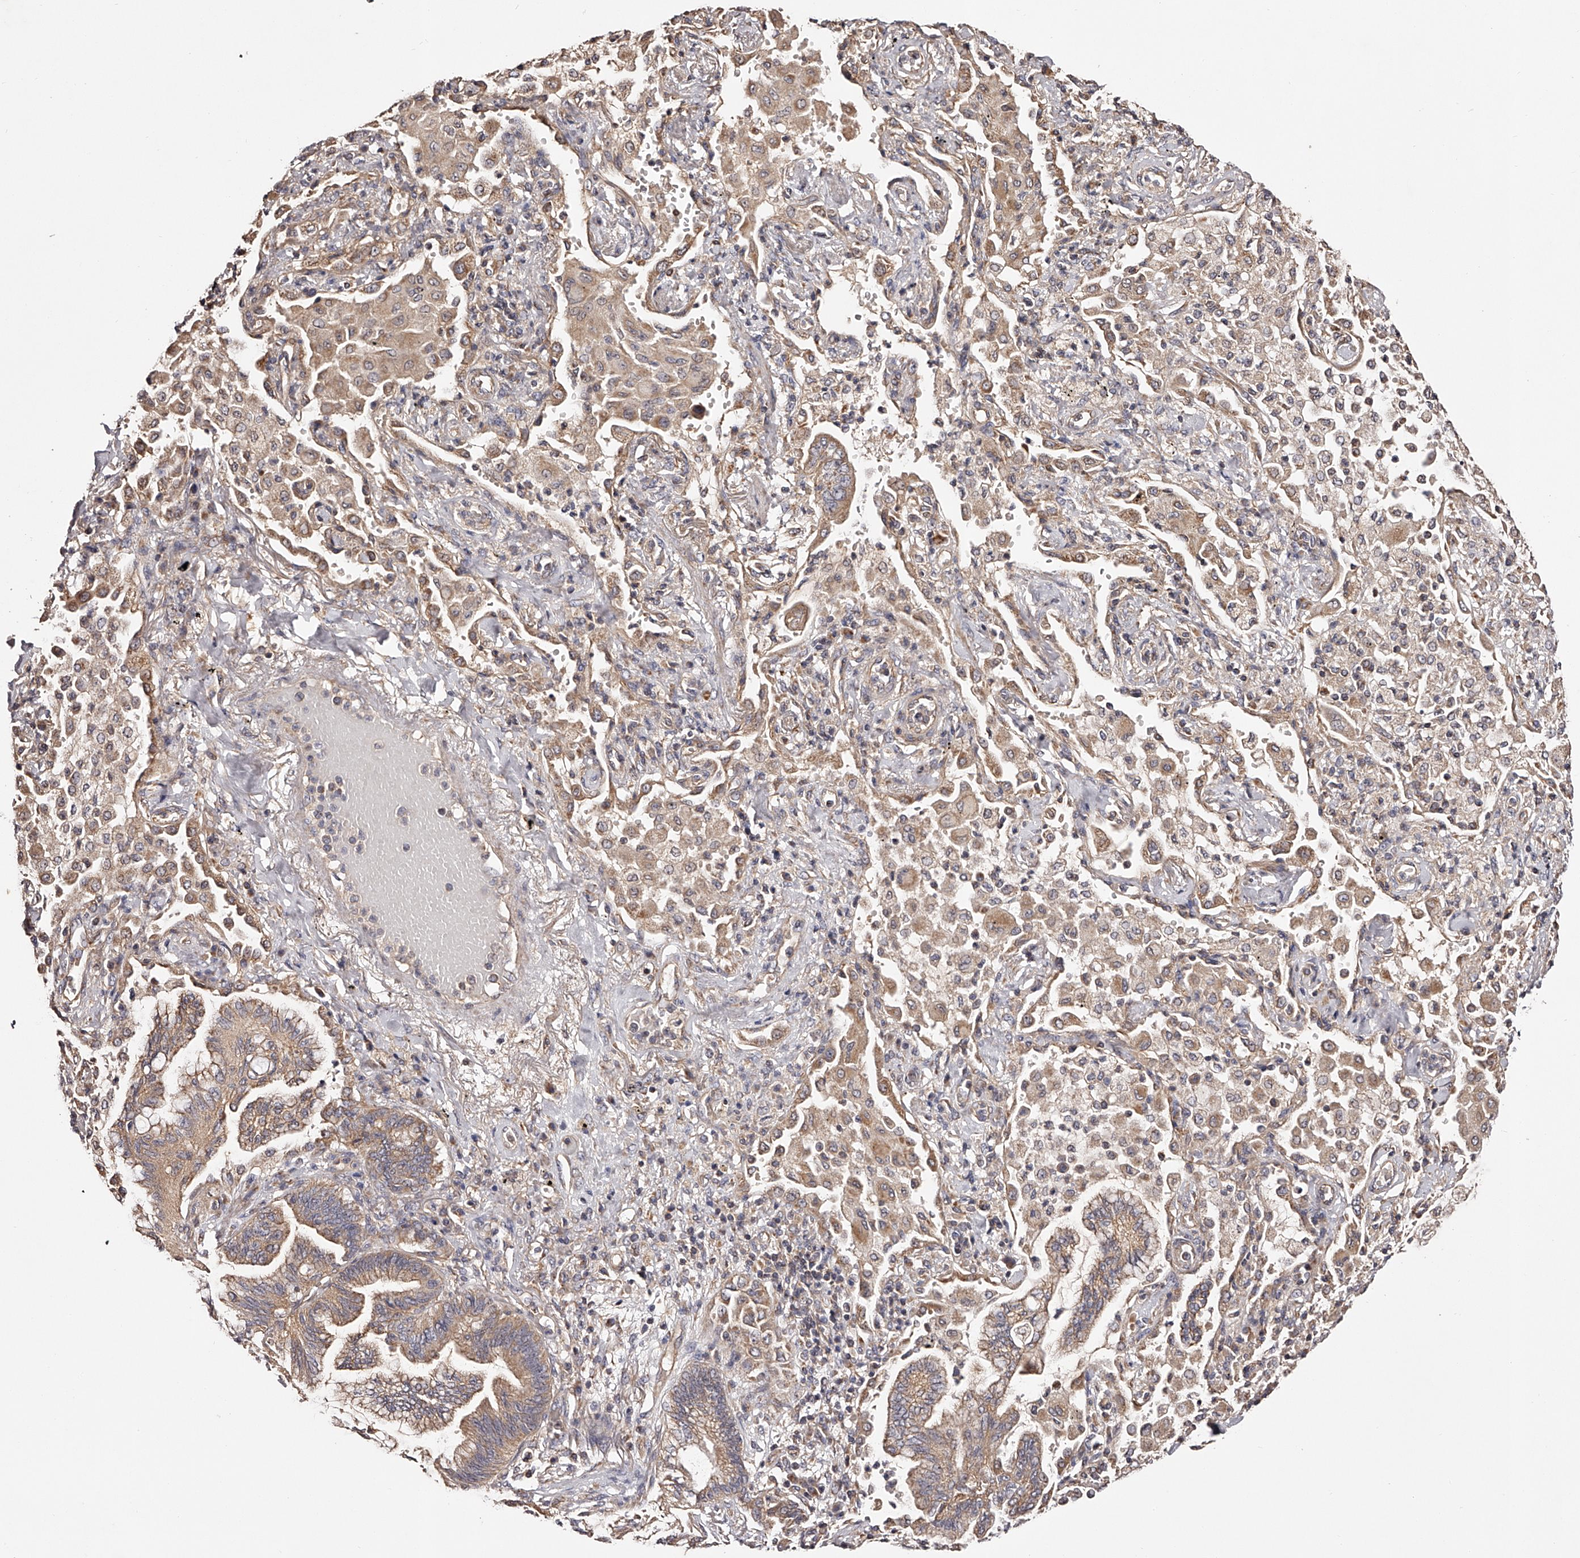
{"staining": {"intensity": "moderate", "quantity": ">75%", "location": "cytoplasmic/membranous"}, "tissue": "bronchus", "cell_type": "Respiratory epithelial cells", "image_type": "normal", "snomed": [{"axis": "morphology", "description": "Normal tissue, NOS"}, {"axis": "morphology", "description": "Adenocarcinoma, NOS"}, {"axis": "topography", "description": "Bronchus"}, {"axis": "topography", "description": "Lung"}], "caption": "Bronchus stained for a protein (brown) demonstrates moderate cytoplasmic/membranous positive expression in approximately >75% of respiratory epithelial cells.", "gene": "USP21", "patient": {"sex": "female", "age": 70}}